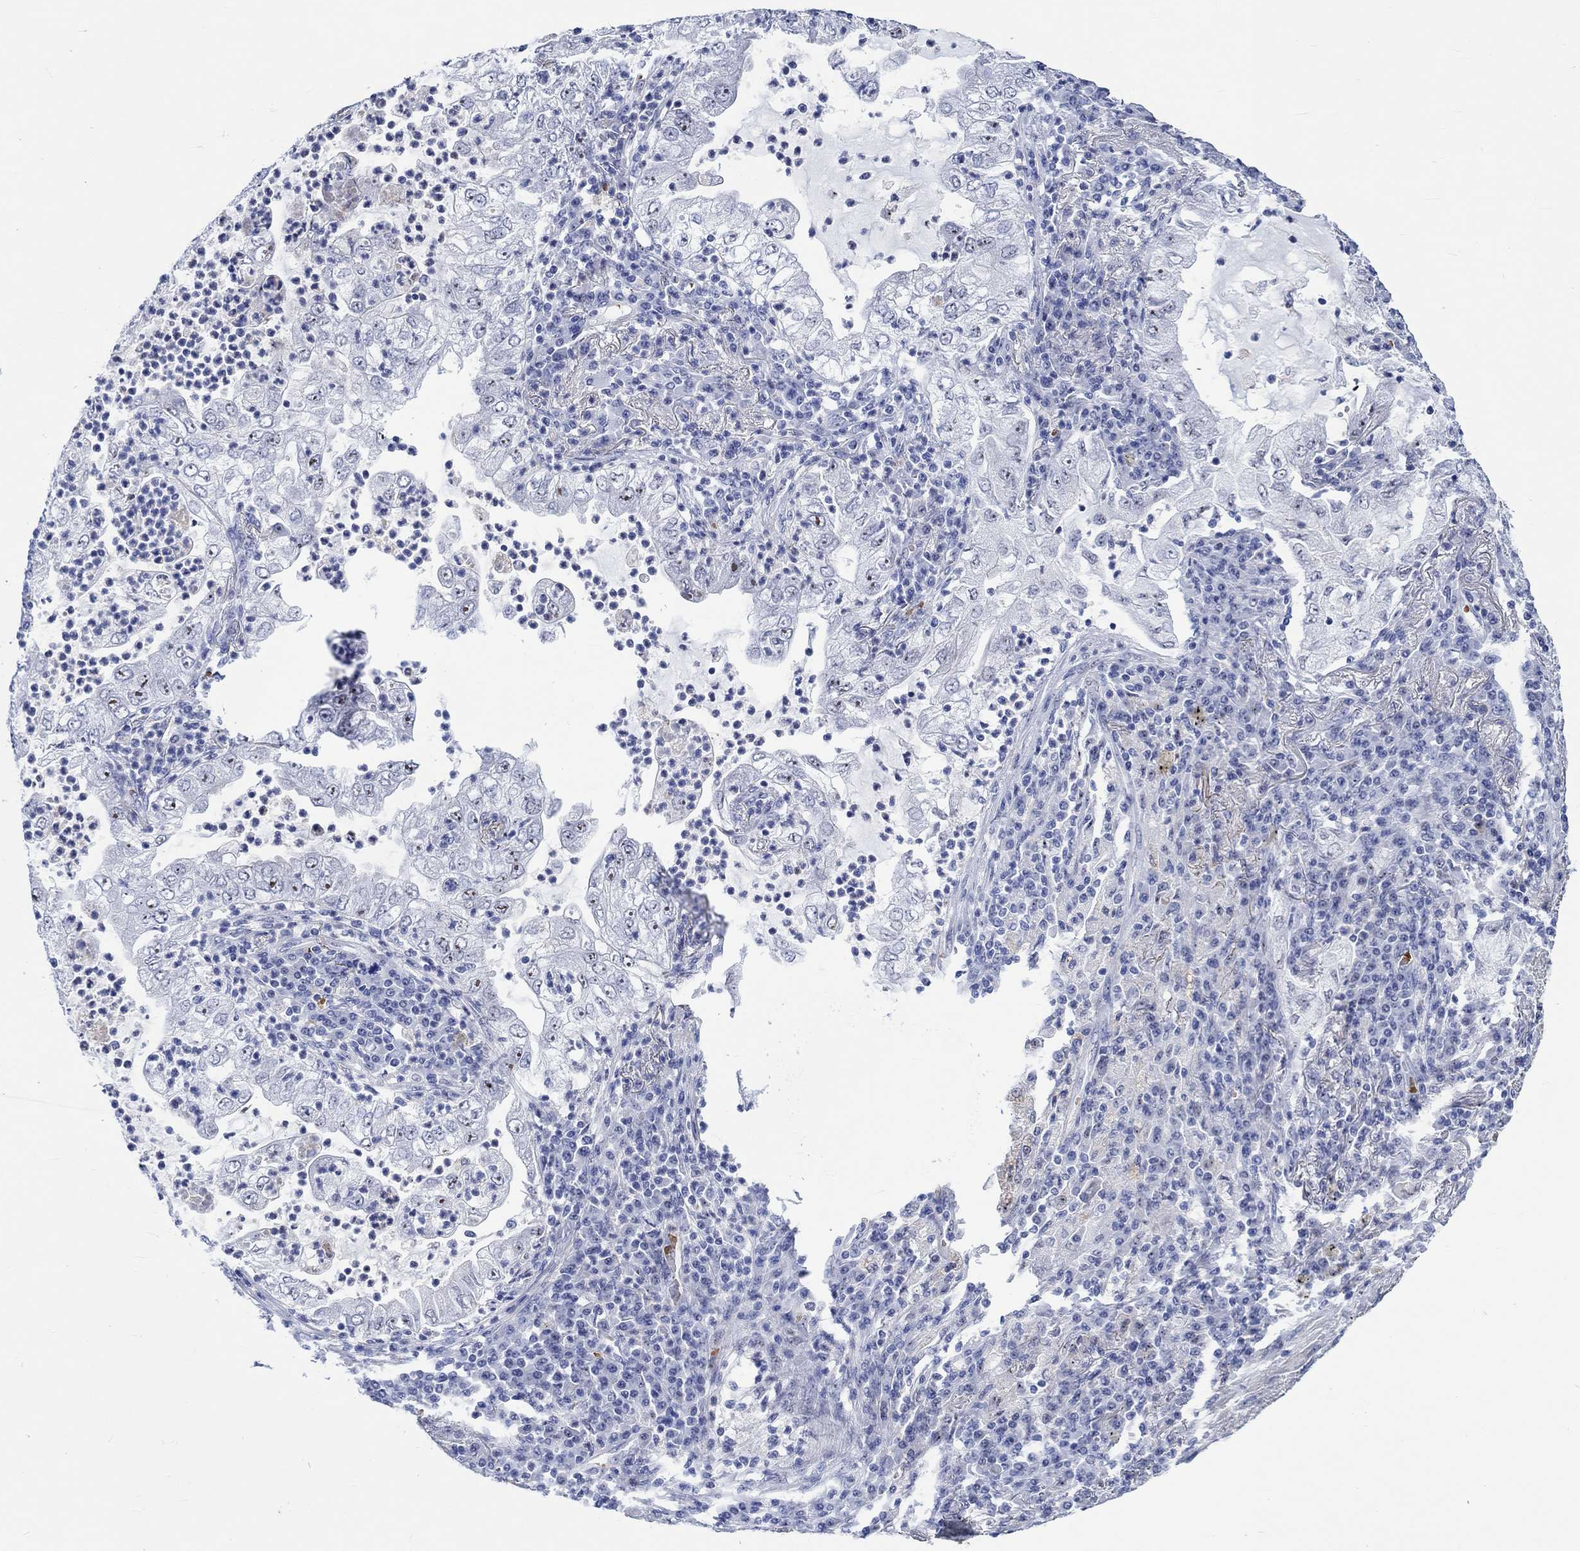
{"staining": {"intensity": "strong", "quantity": "<25%", "location": "nuclear"}, "tissue": "lung cancer", "cell_type": "Tumor cells", "image_type": "cancer", "snomed": [{"axis": "morphology", "description": "Adenocarcinoma, NOS"}, {"axis": "topography", "description": "Lung"}], "caption": "Tumor cells show medium levels of strong nuclear positivity in approximately <25% of cells in lung cancer.", "gene": "ZNF446", "patient": {"sex": "female", "age": 73}}